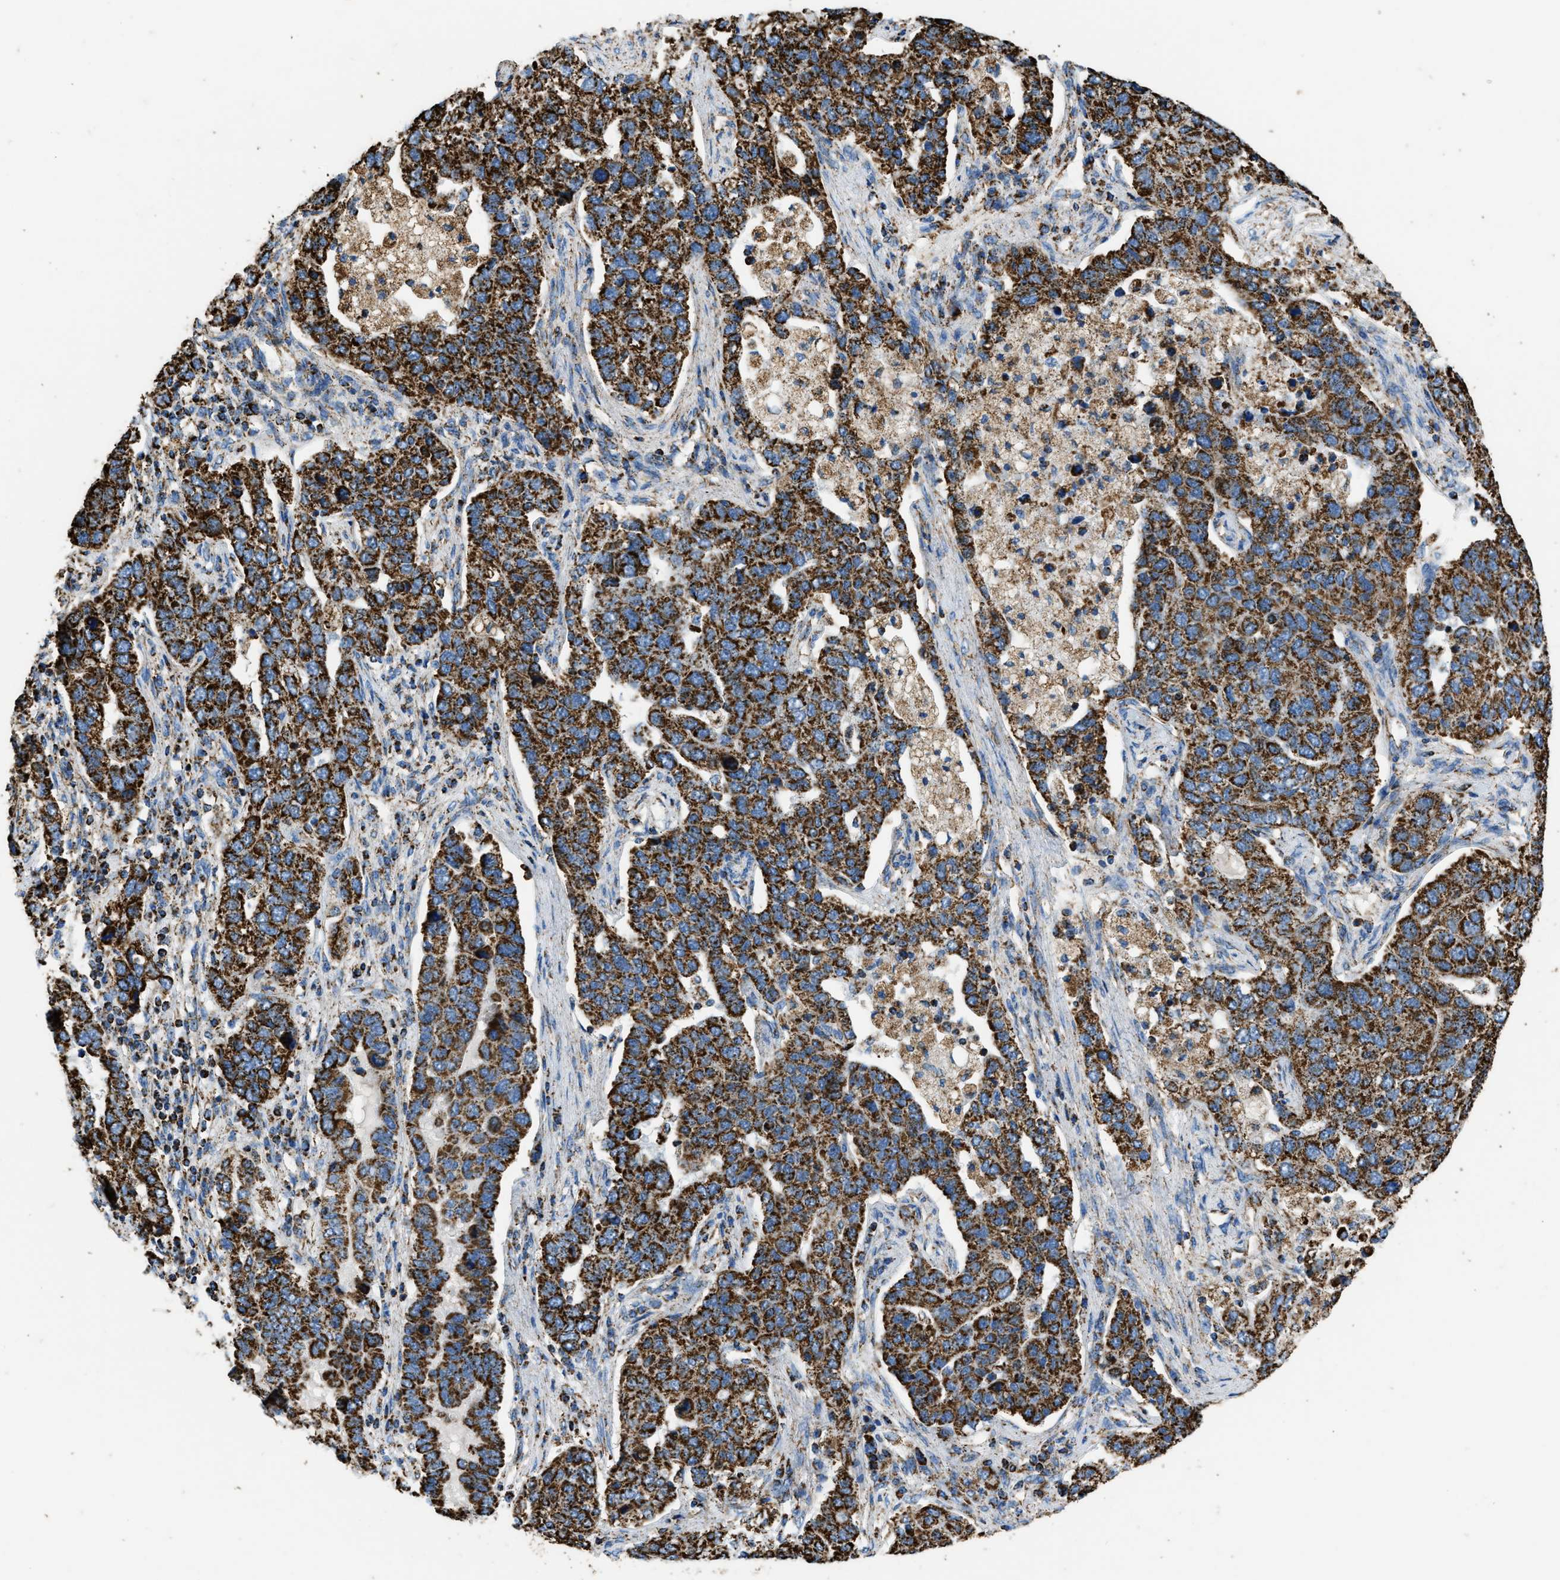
{"staining": {"intensity": "strong", "quantity": ">75%", "location": "cytoplasmic/membranous"}, "tissue": "pancreatic cancer", "cell_type": "Tumor cells", "image_type": "cancer", "snomed": [{"axis": "morphology", "description": "Adenocarcinoma, NOS"}, {"axis": "topography", "description": "Pancreas"}], "caption": "Human pancreatic cancer stained for a protein (brown) exhibits strong cytoplasmic/membranous positive staining in approximately >75% of tumor cells.", "gene": "IRX6", "patient": {"sex": "female", "age": 61}}